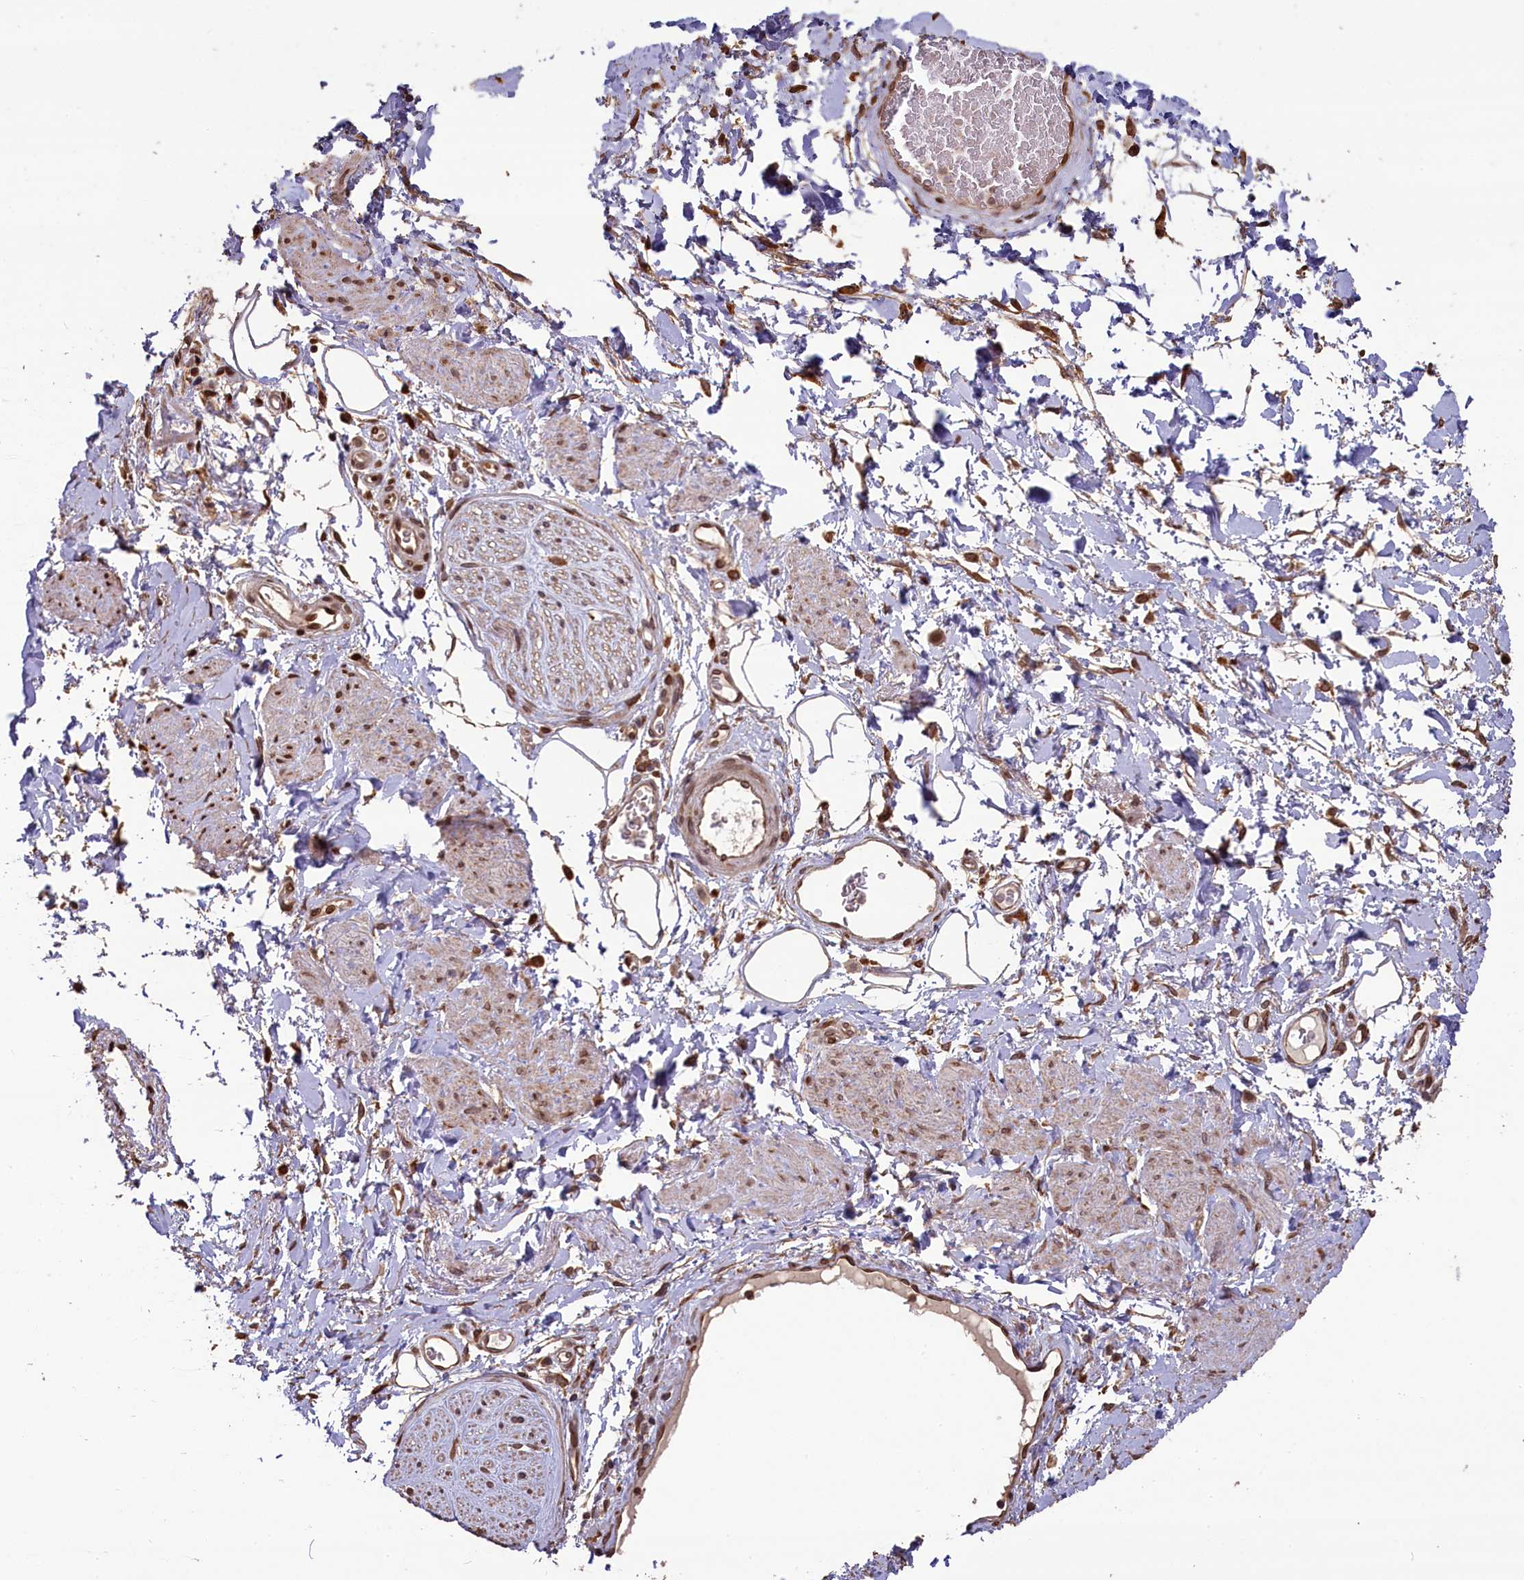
{"staining": {"intensity": "weak", "quantity": ">75%", "location": "cytoplasmic/membranous"}, "tissue": "adipose tissue", "cell_type": "Adipocytes", "image_type": "normal", "snomed": [{"axis": "morphology", "description": "Normal tissue, NOS"}, {"axis": "morphology", "description": "Adenocarcinoma, NOS"}, {"axis": "topography", "description": "Rectum"}, {"axis": "topography", "description": "Vagina"}, {"axis": "topography", "description": "Peripheral nerve tissue"}], "caption": "Immunohistochemistry (IHC) histopathology image of normal adipose tissue: human adipose tissue stained using immunohistochemistry (IHC) exhibits low levels of weak protein expression localized specifically in the cytoplasmic/membranous of adipocytes, appearing as a cytoplasmic/membranous brown color.", "gene": "SLC38A7", "patient": {"sex": "female", "age": 71}}